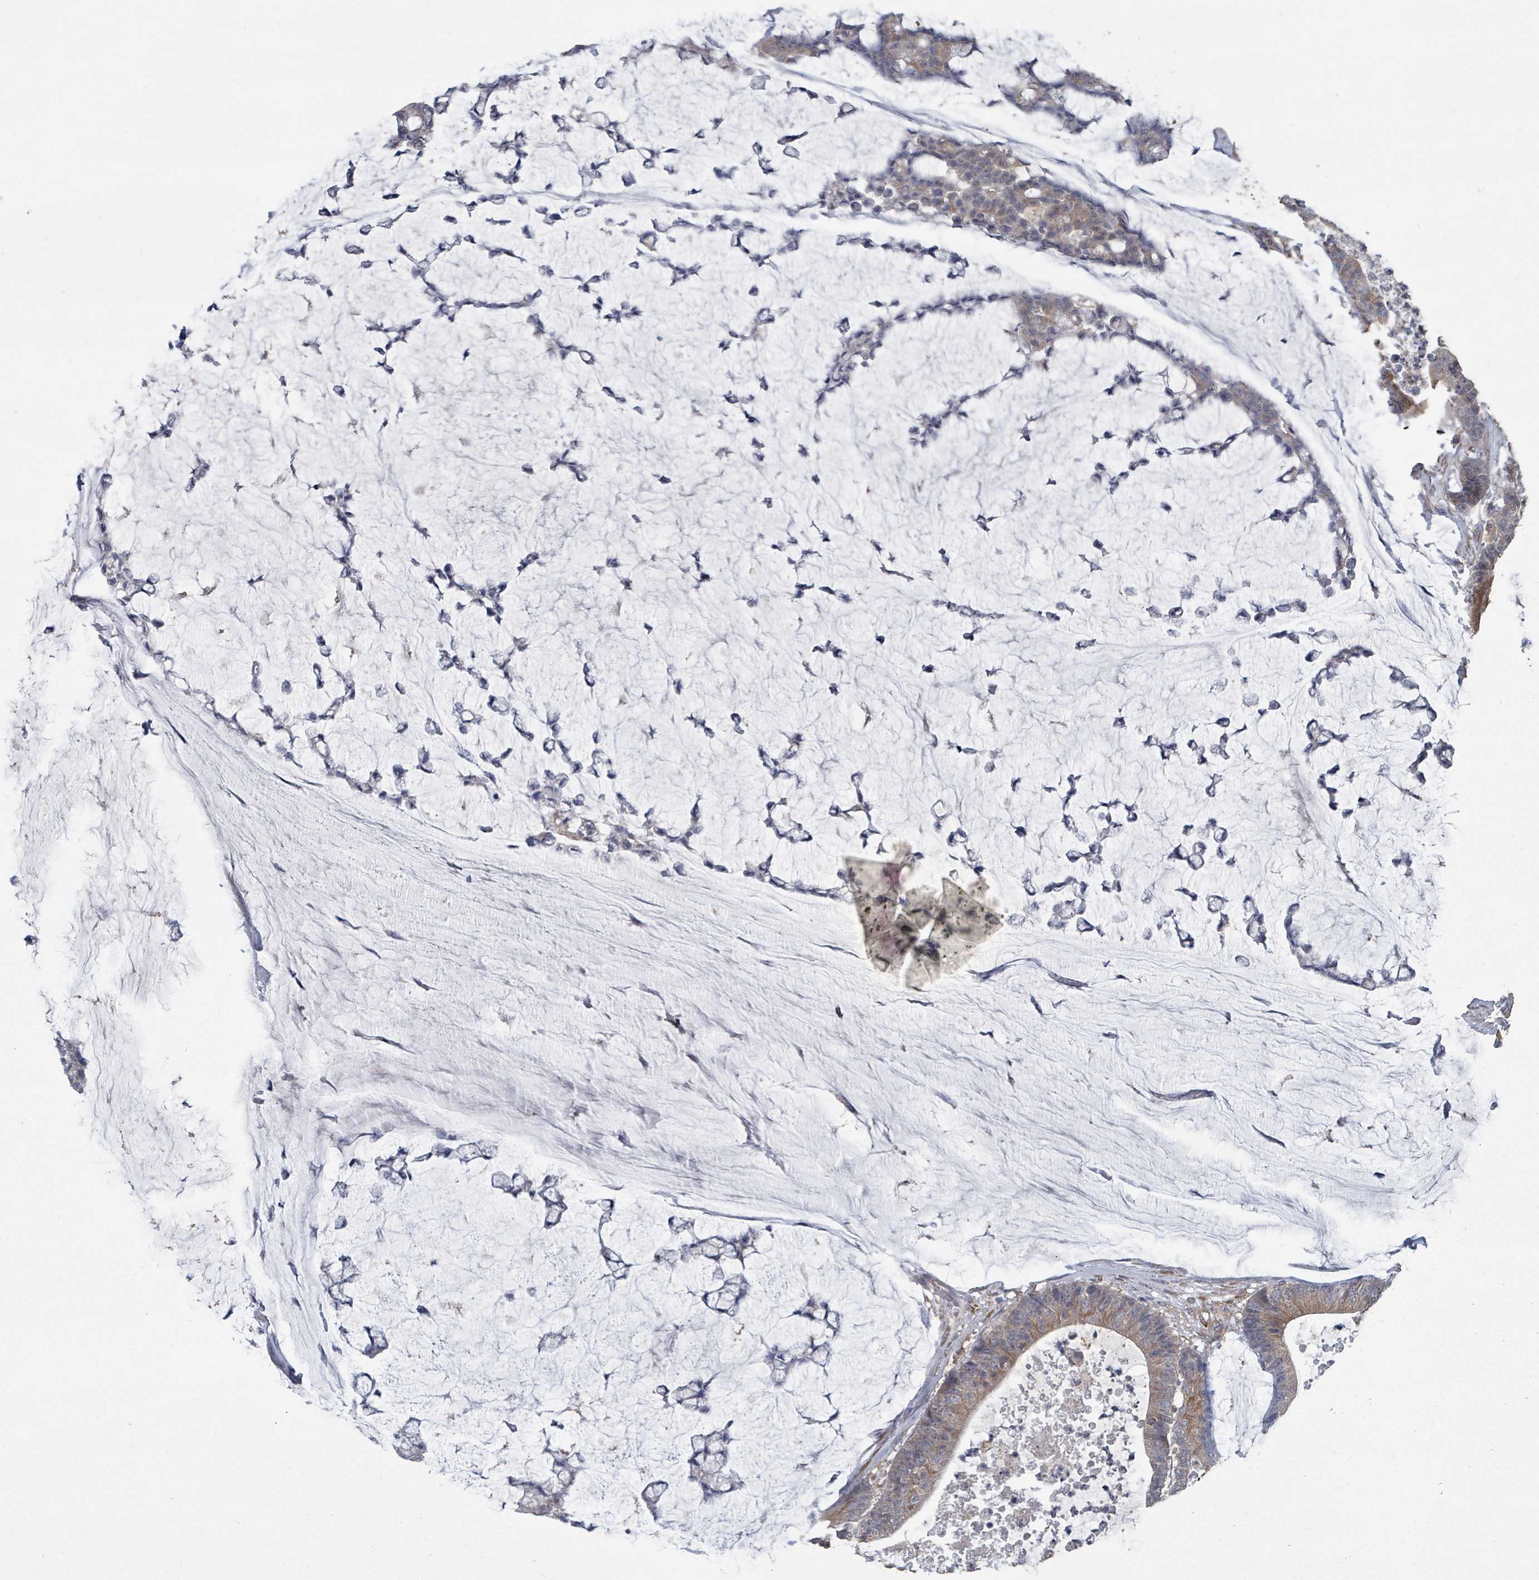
{"staining": {"intensity": "moderate", "quantity": "25%-75%", "location": "cytoplasmic/membranous"}, "tissue": "colorectal cancer", "cell_type": "Tumor cells", "image_type": "cancer", "snomed": [{"axis": "morphology", "description": "Adenocarcinoma, NOS"}, {"axis": "topography", "description": "Colon"}], "caption": "This is a micrograph of immunohistochemistry (IHC) staining of adenocarcinoma (colorectal), which shows moderate positivity in the cytoplasmic/membranous of tumor cells.", "gene": "SLC9A7", "patient": {"sex": "female", "age": 84}}